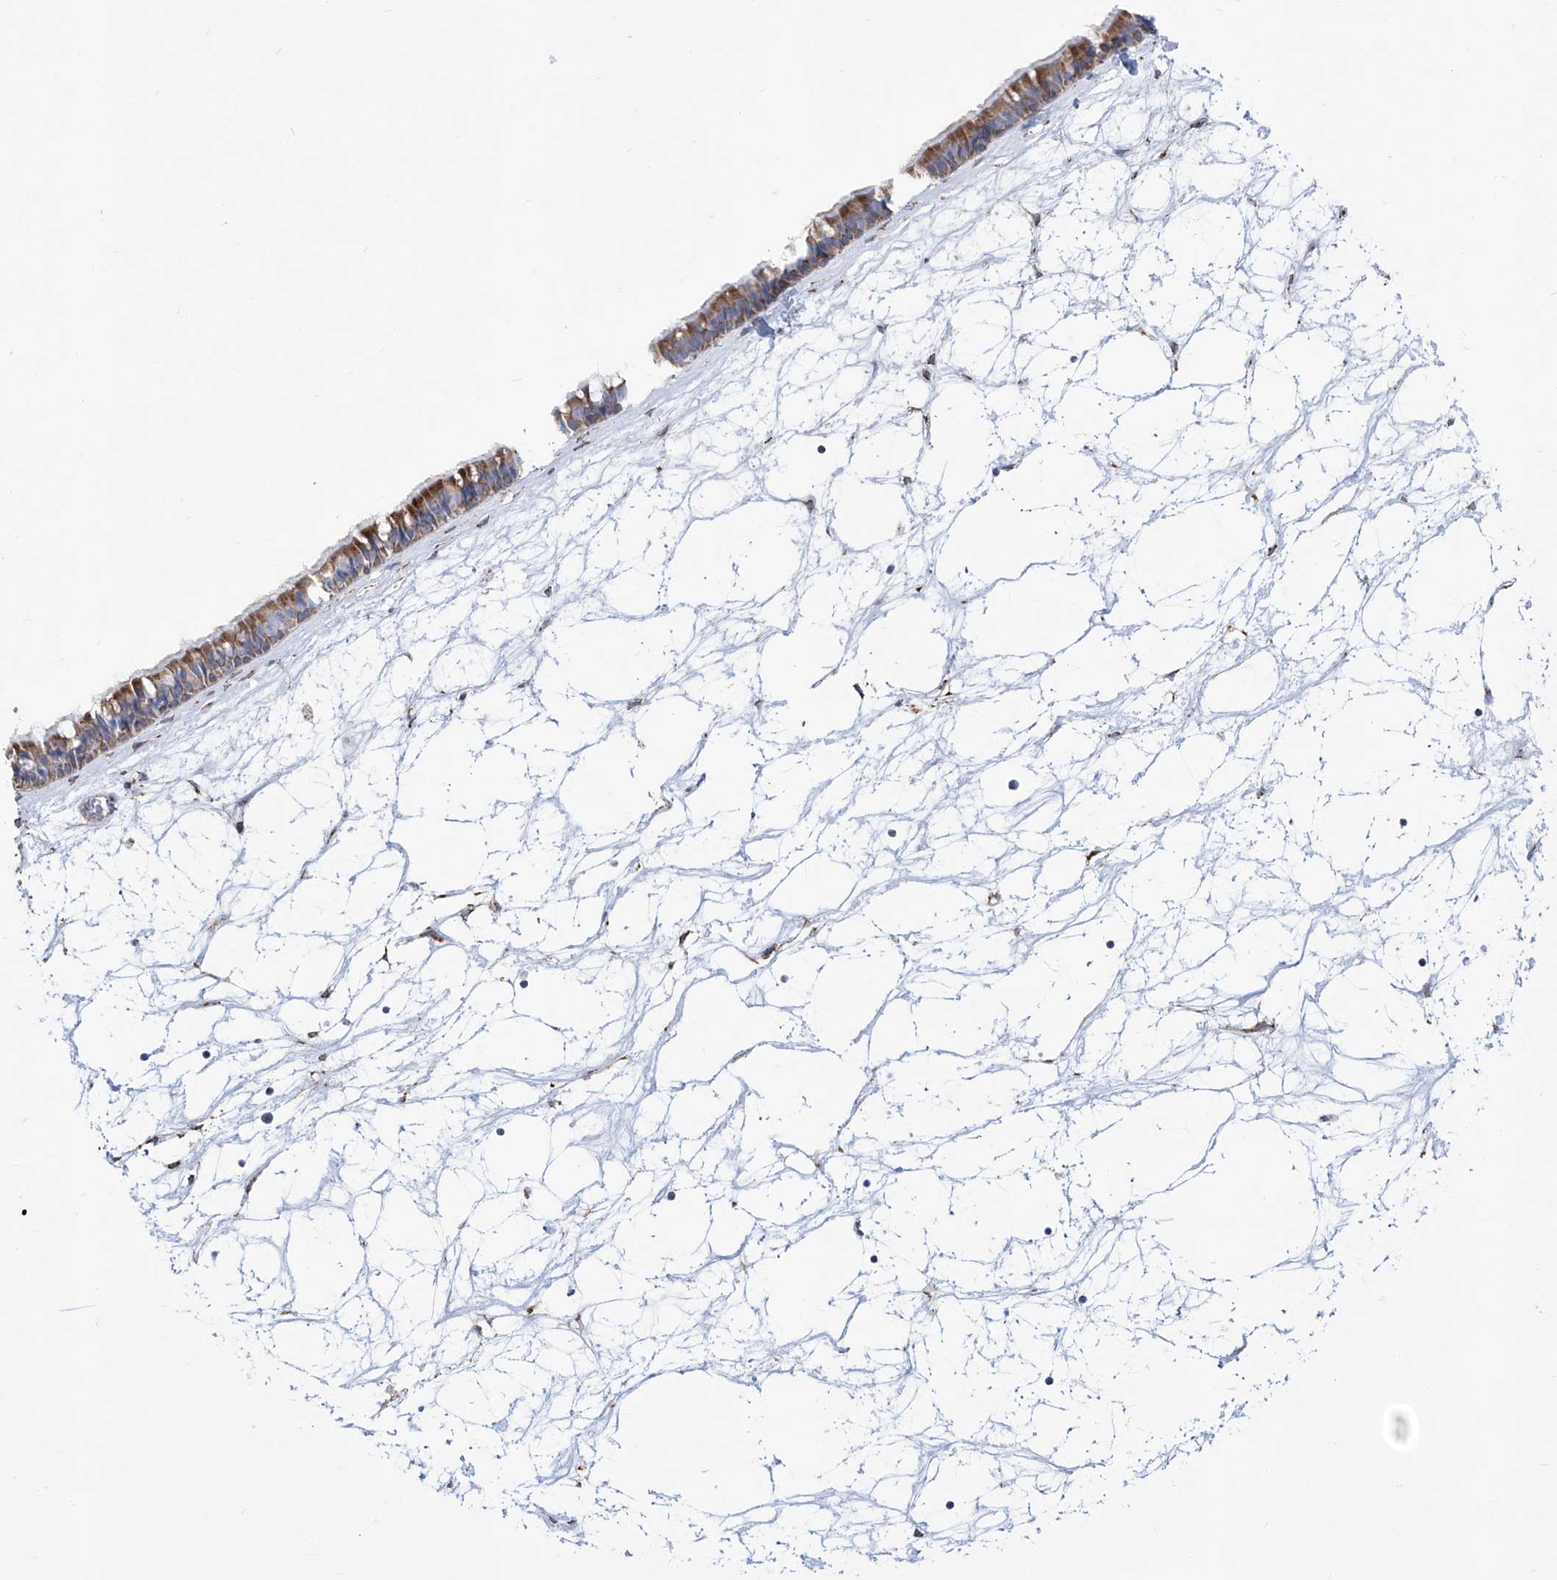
{"staining": {"intensity": "moderate", "quantity": ">75%", "location": "cytoplasmic/membranous"}, "tissue": "nasopharynx", "cell_type": "Respiratory epithelial cells", "image_type": "normal", "snomed": [{"axis": "morphology", "description": "Normal tissue, NOS"}, {"axis": "topography", "description": "Nasopharynx"}], "caption": "Nasopharynx stained with IHC displays moderate cytoplasmic/membranous positivity in approximately >75% of respiratory epithelial cells. (DAB IHC with brightfield microscopy, high magnification).", "gene": "ALDH6A1", "patient": {"sex": "male", "age": 64}}